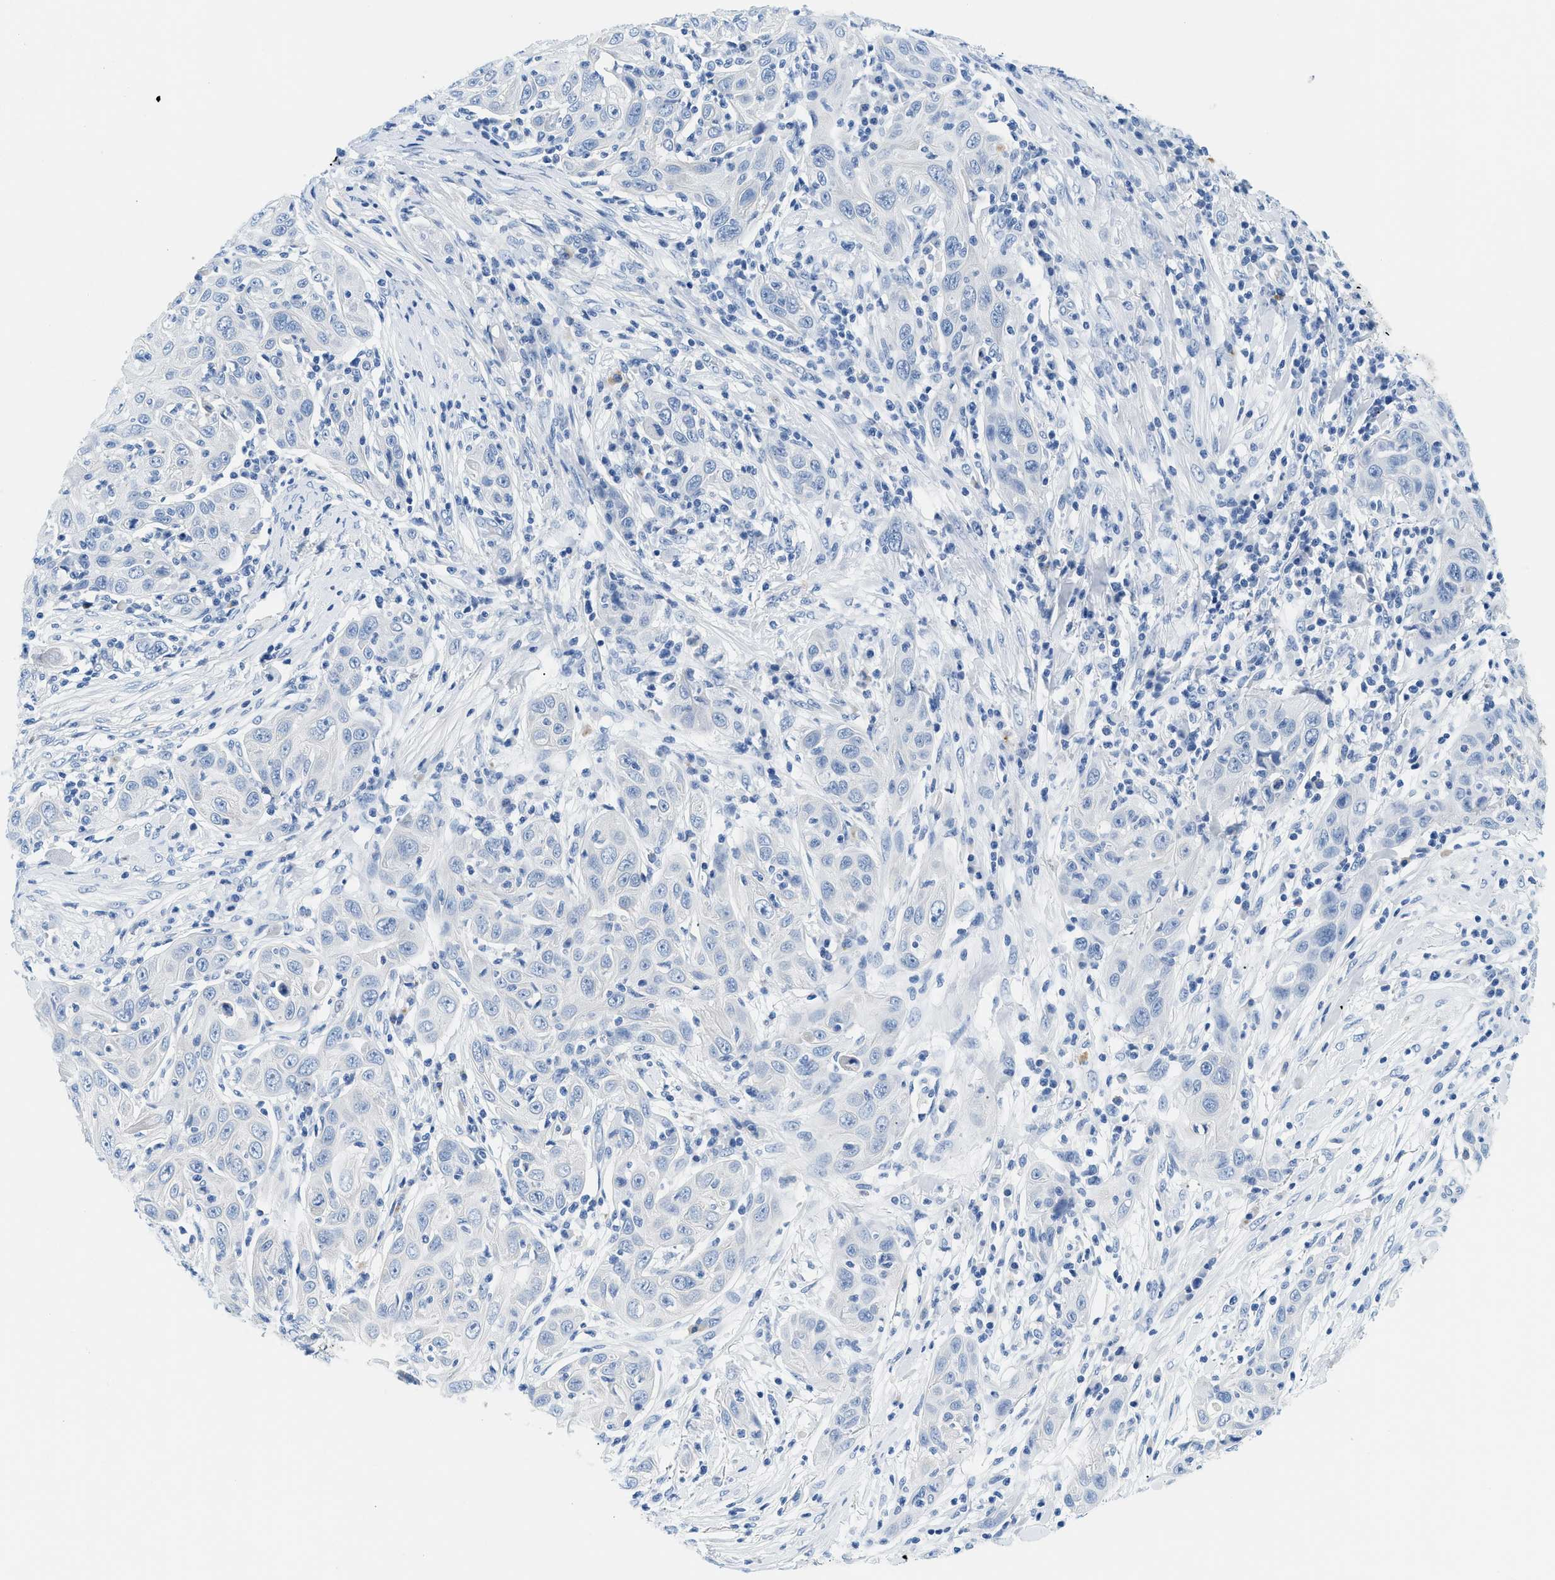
{"staining": {"intensity": "negative", "quantity": "none", "location": "none"}, "tissue": "skin cancer", "cell_type": "Tumor cells", "image_type": "cancer", "snomed": [{"axis": "morphology", "description": "Squamous cell carcinoma, NOS"}, {"axis": "topography", "description": "Skin"}], "caption": "Tumor cells show no significant positivity in squamous cell carcinoma (skin).", "gene": "STXBP2", "patient": {"sex": "female", "age": 88}}